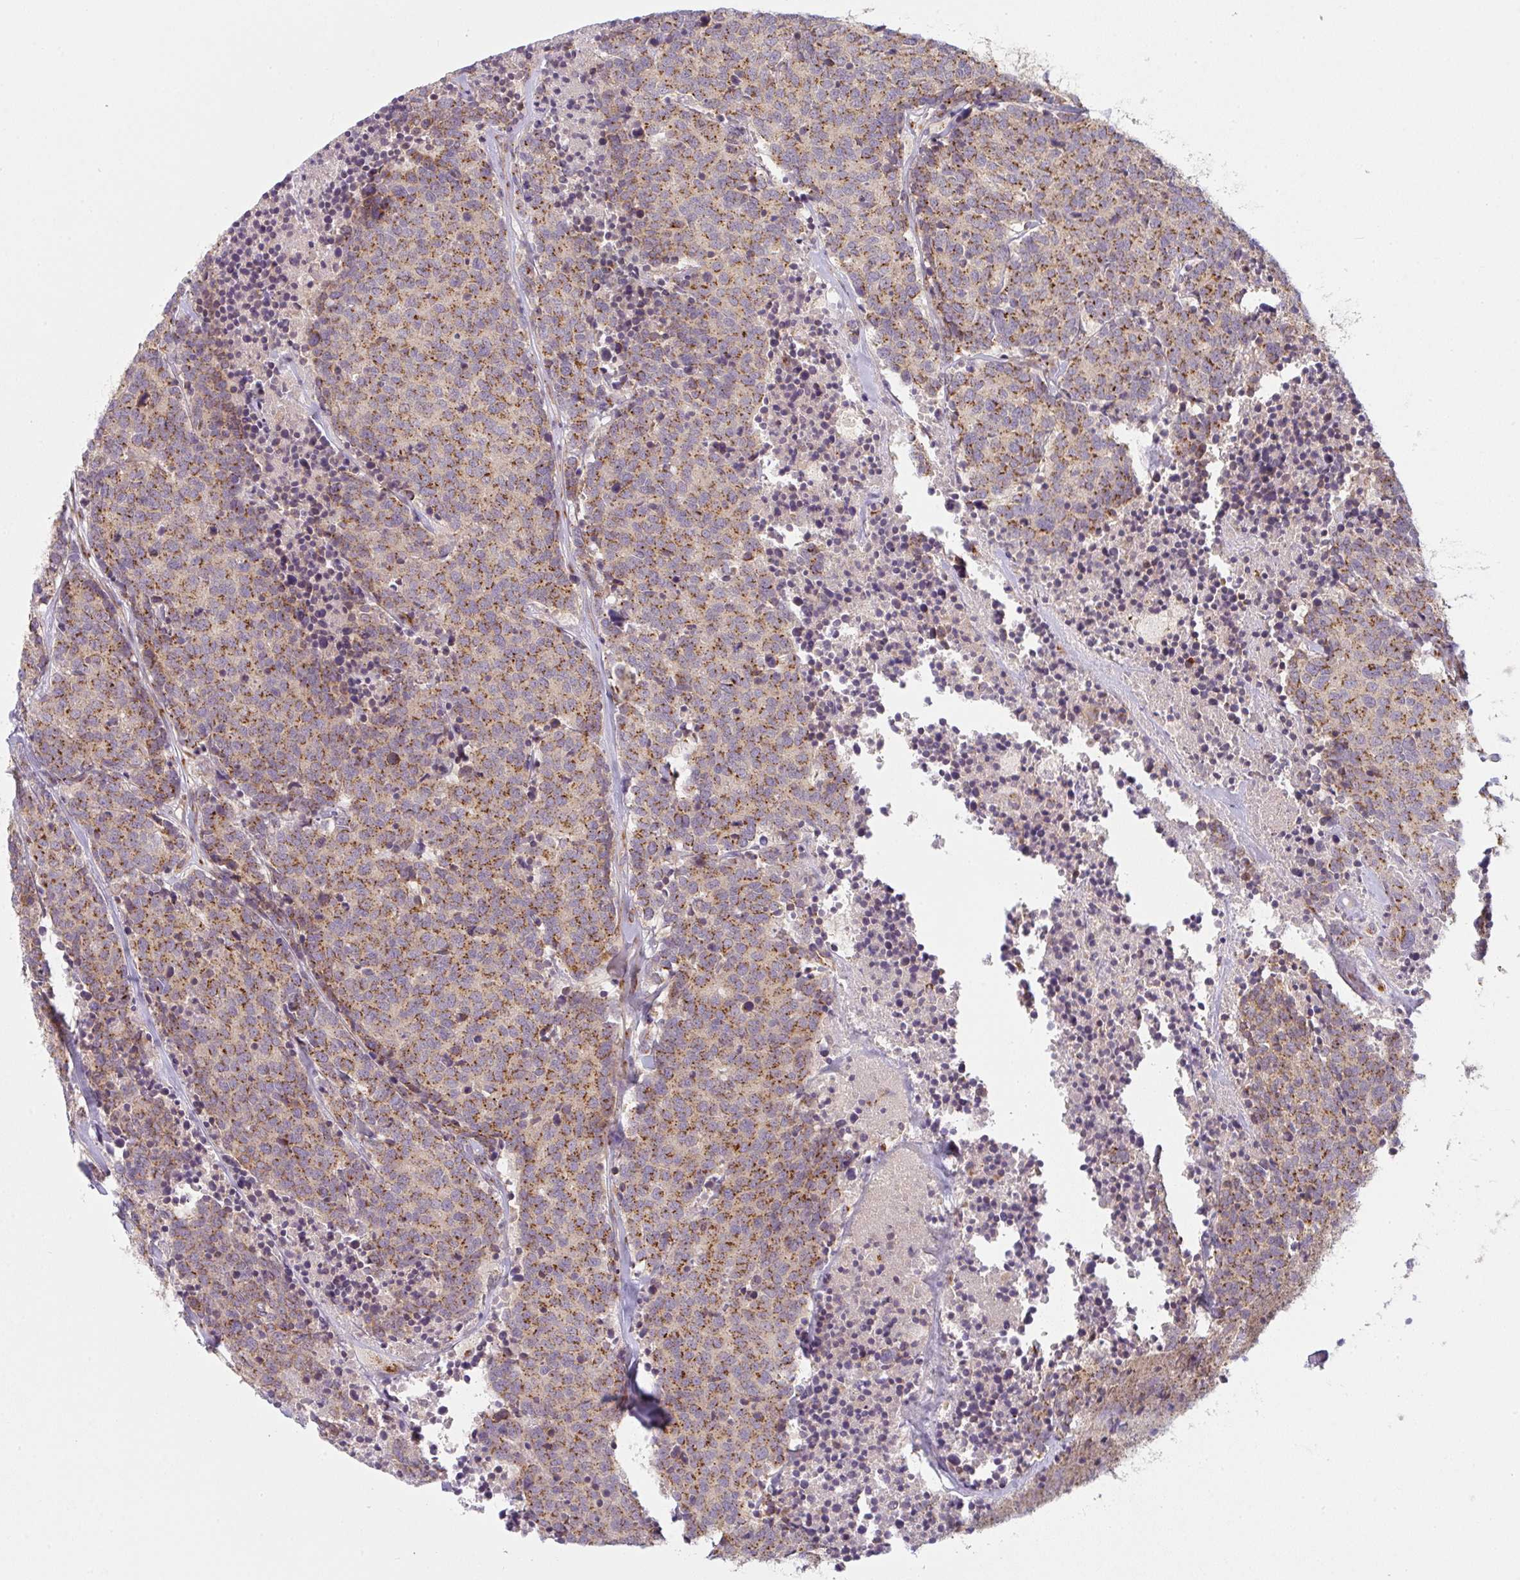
{"staining": {"intensity": "moderate", "quantity": ">75%", "location": "cytoplasmic/membranous"}, "tissue": "carcinoid", "cell_type": "Tumor cells", "image_type": "cancer", "snomed": [{"axis": "morphology", "description": "Carcinoid, malignant, NOS"}, {"axis": "topography", "description": "Skin"}], "caption": "Human malignant carcinoid stained for a protein (brown) exhibits moderate cytoplasmic/membranous positive expression in approximately >75% of tumor cells.", "gene": "GVQW3", "patient": {"sex": "female", "age": 79}}